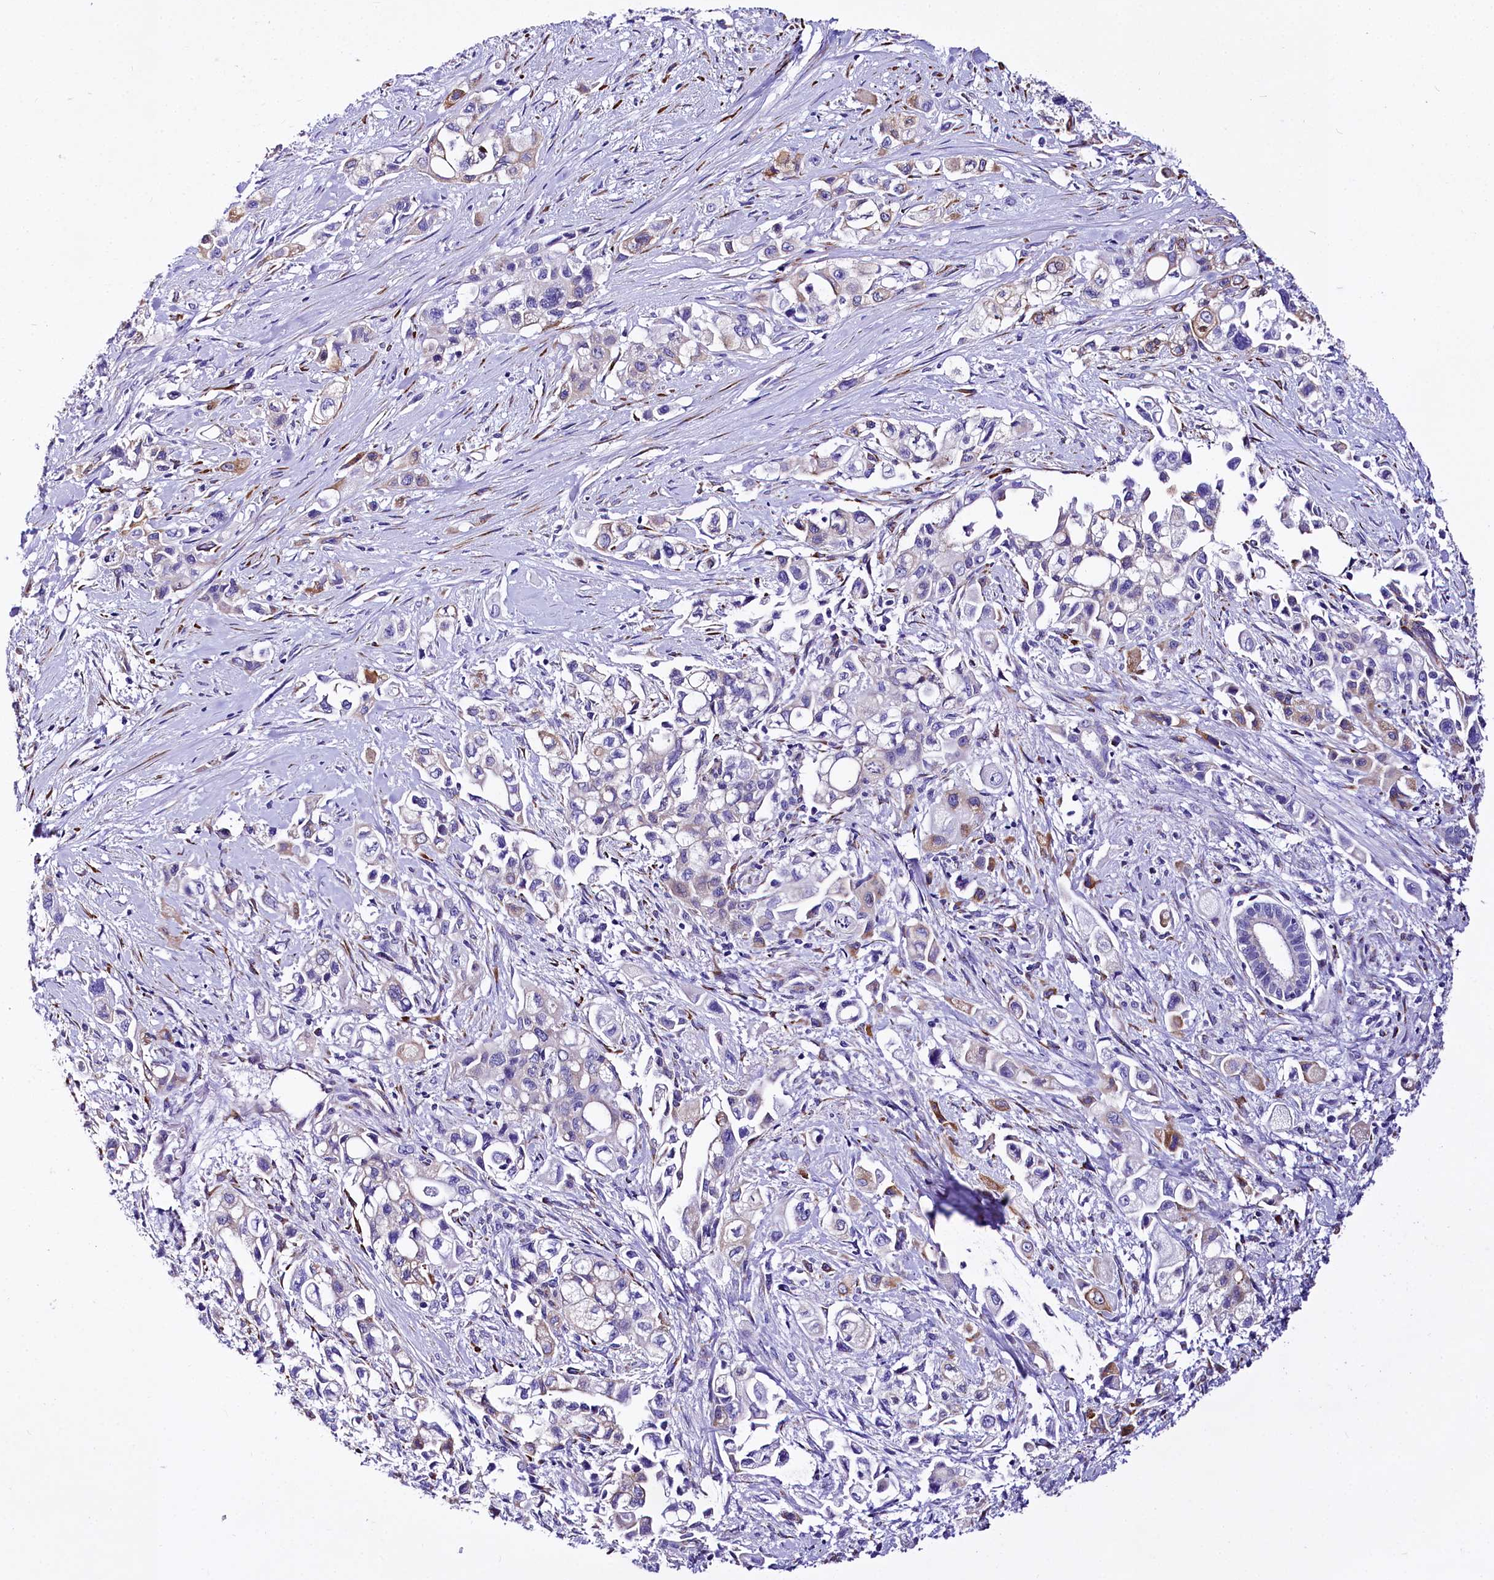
{"staining": {"intensity": "negative", "quantity": "none", "location": "none"}, "tissue": "pancreatic cancer", "cell_type": "Tumor cells", "image_type": "cancer", "snomed": [{"axis": "morphology", "description": "Adenocarcinoma, NOS"}, {"axis": "topography", "description": "Pancreas"}], "caption": "Immunohistochemistry of pancreatic adenocarcinoma shows no positivity in tumor cells. (DAB (3,3'-diaminobenzidine) IHC visualized using brightfield microscopy, high magnification).", "gene": "A2ML1", "patient": {"sex": "female", "age": 66}}